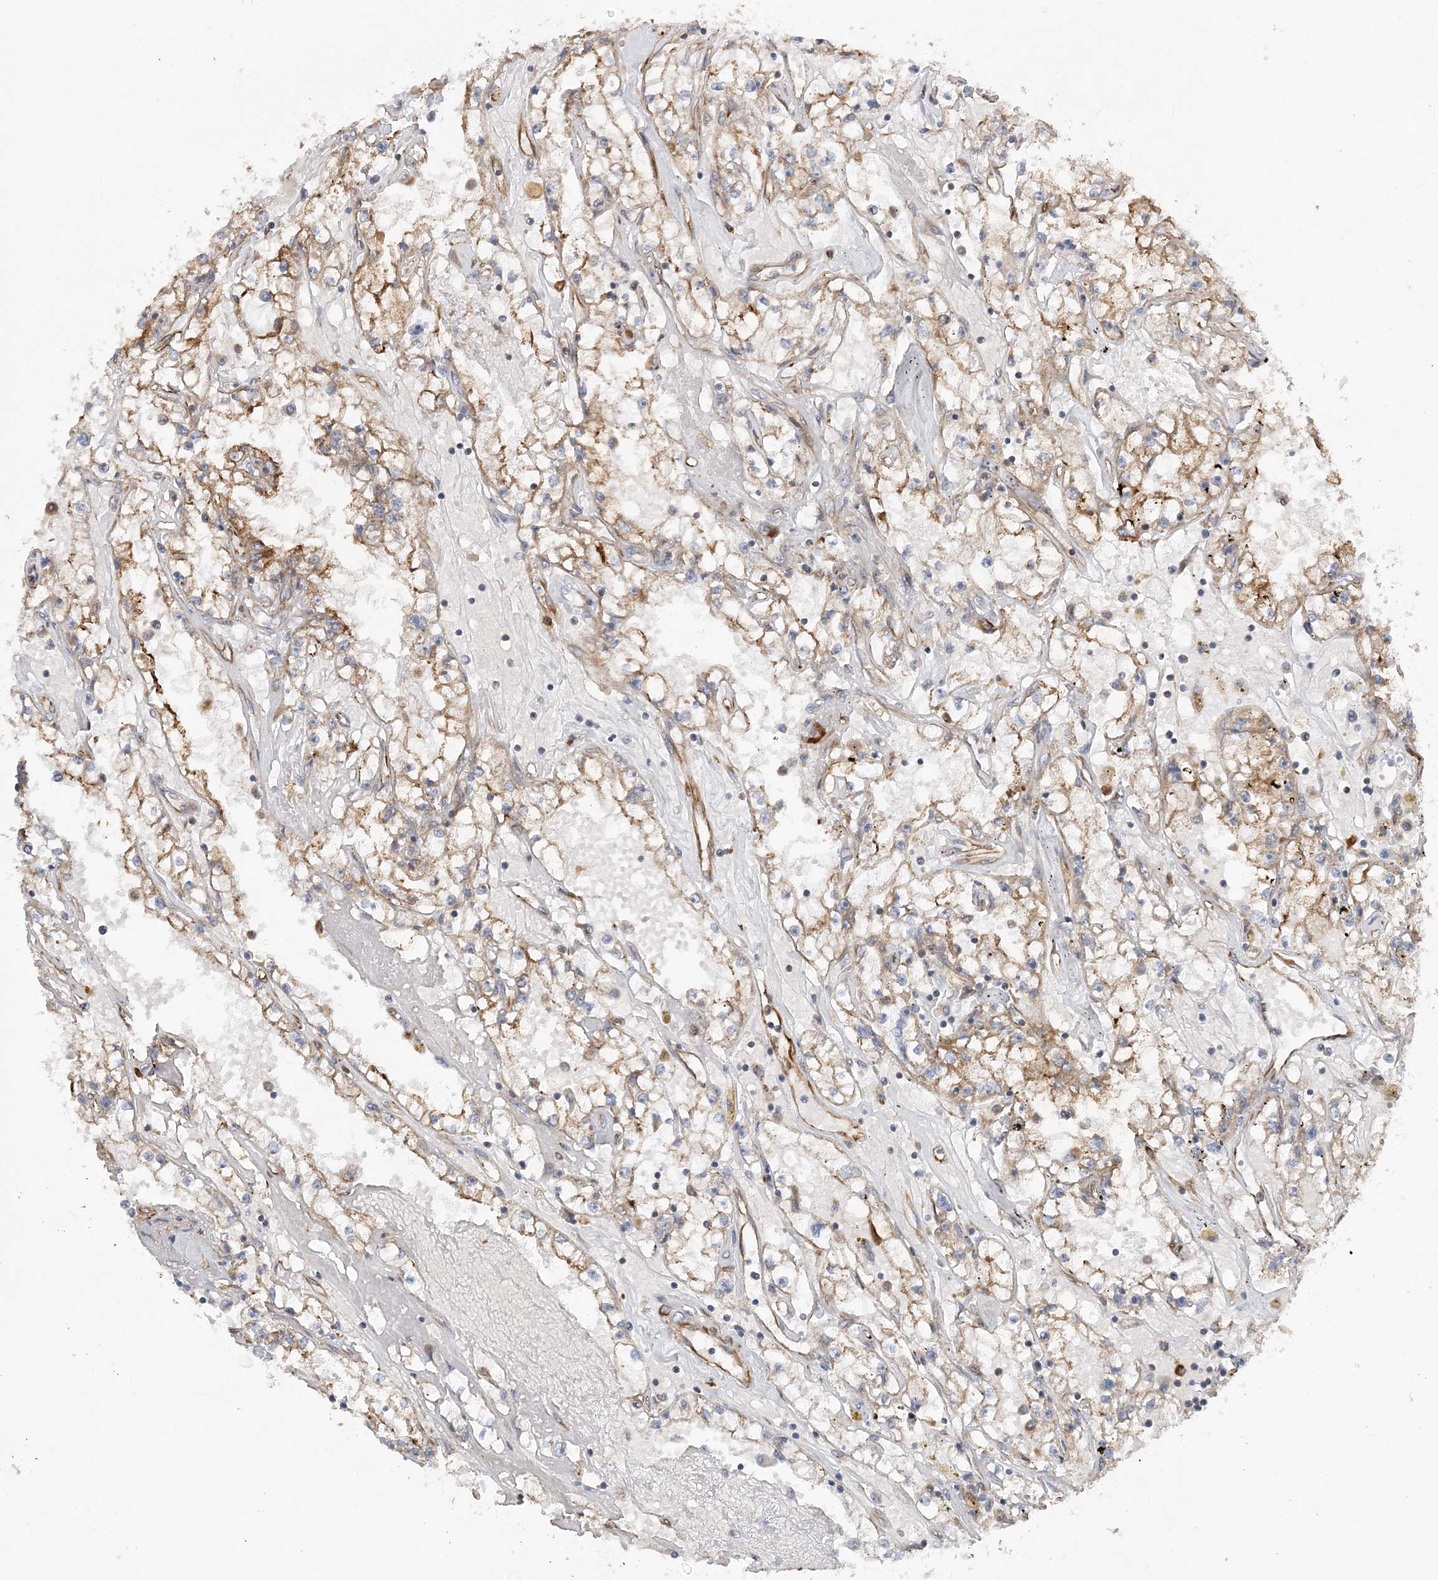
{"staining": {"intensity": "moderate", "quantity": "25%-75%", "location": "cytoplasmic/membranous"}, "tissue": "renal cancer", "cell_type": "Tumor cells", "image_type": "cancer", "snomed": [{"axis": "morphology", "description": "Adenocarcinoma, NOS"}, {"axis": "topography", "description": "Kidney"}], "caption": "Renal adenocarcinoma stained with a protein marker exhibits moderate staining in tumor cells.", "gene": "FAM114A2", "patient": {"sex": "male", "age": 56}}